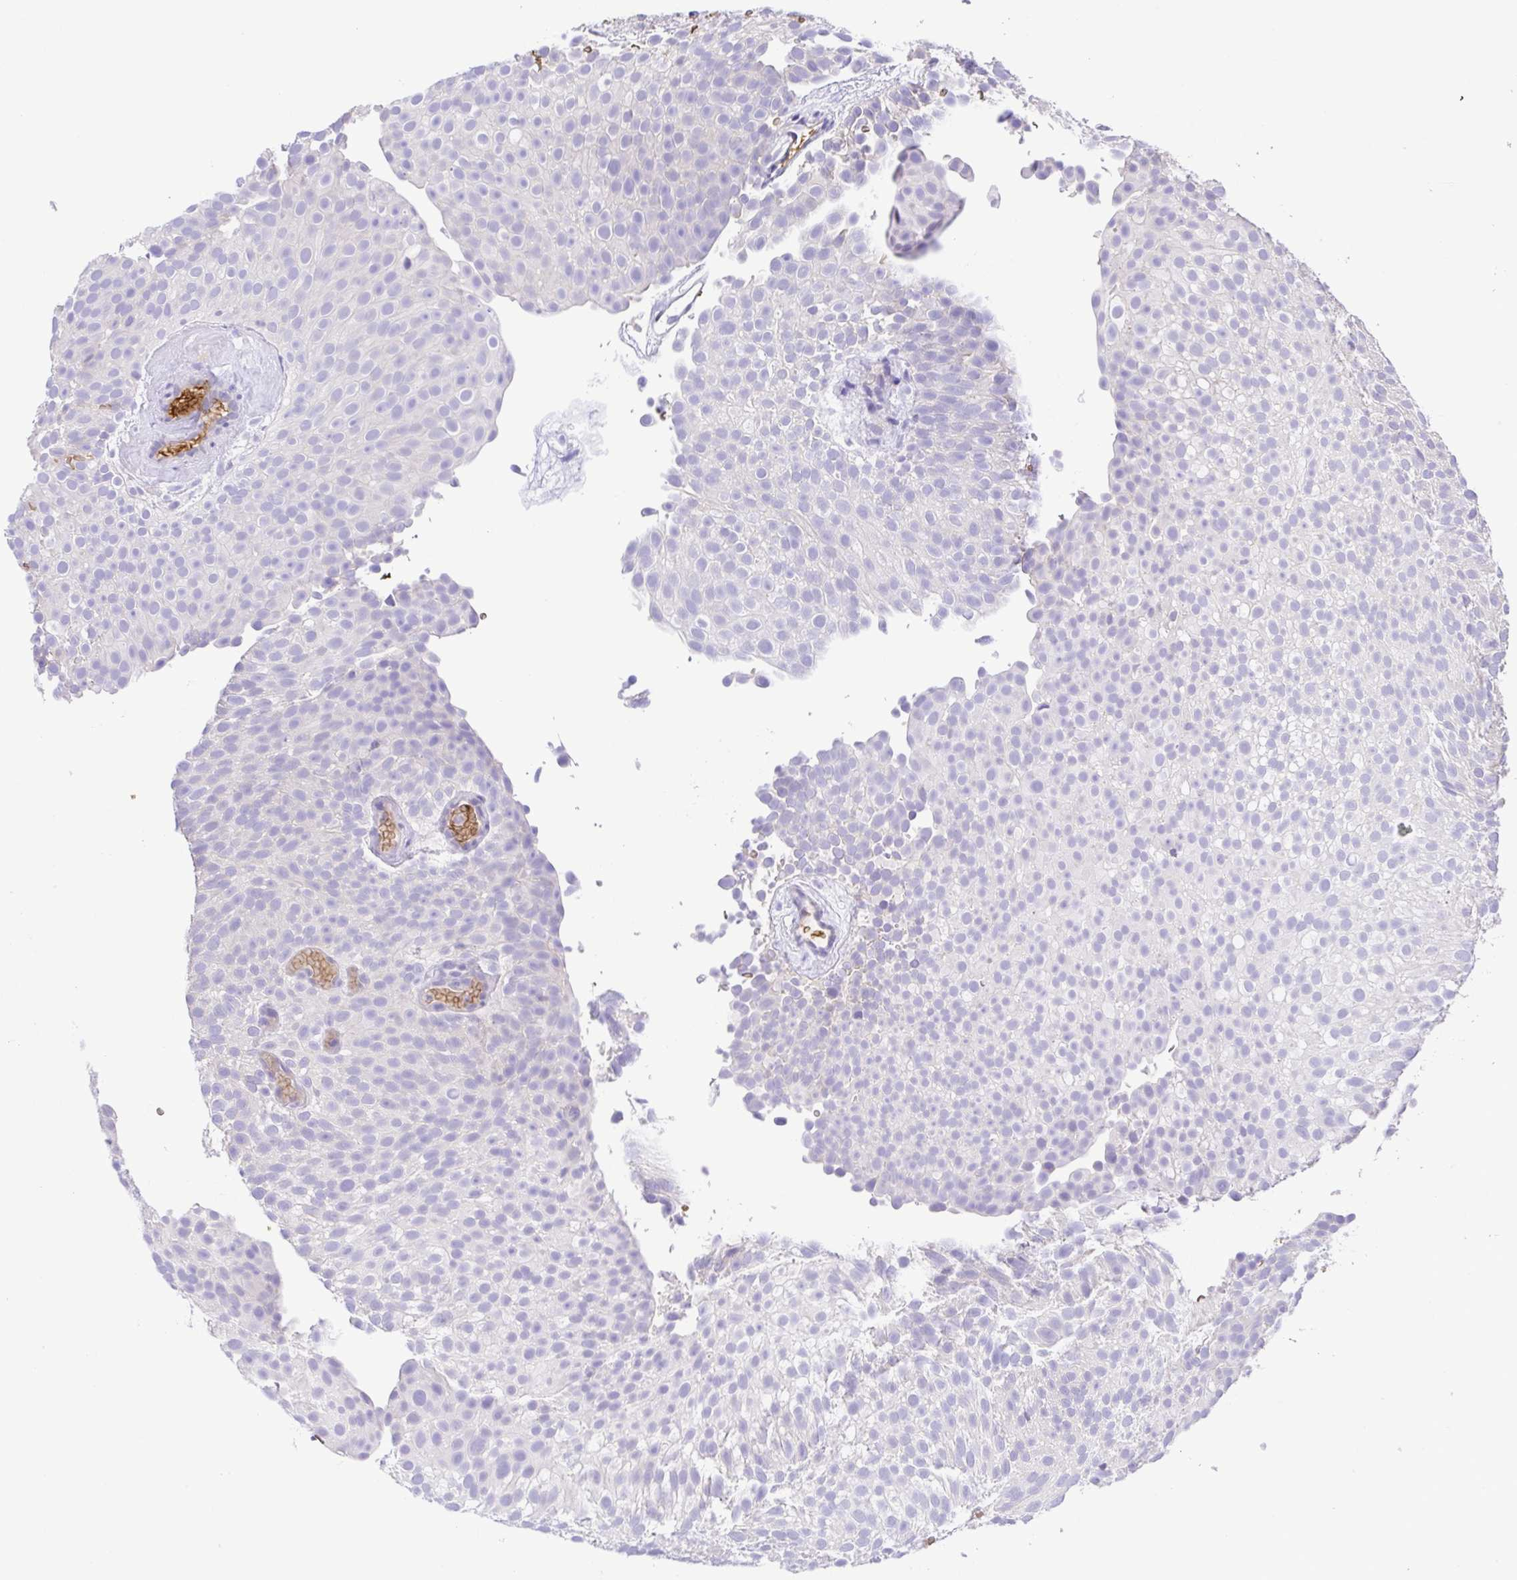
{"staining": {"intensity": "negative", "quantity": "none", "location": "none"}, "tissue": "urothelial cancer", "cell_type": "Tumor cells", "image_type": "cancer", "snomed": [{"axis": "morphology", "description": "Urothelial carcinoma, Low grade"}, {"axis": "topography", "description": "Urinary bladder"}], "caption": "High power microscopy image of an IHC photomicrograph of urothelial cancer, revealing no significant expression in tumor cells.", "gene": "EPB42", "patient": {"sex": "male", "age": 78}}